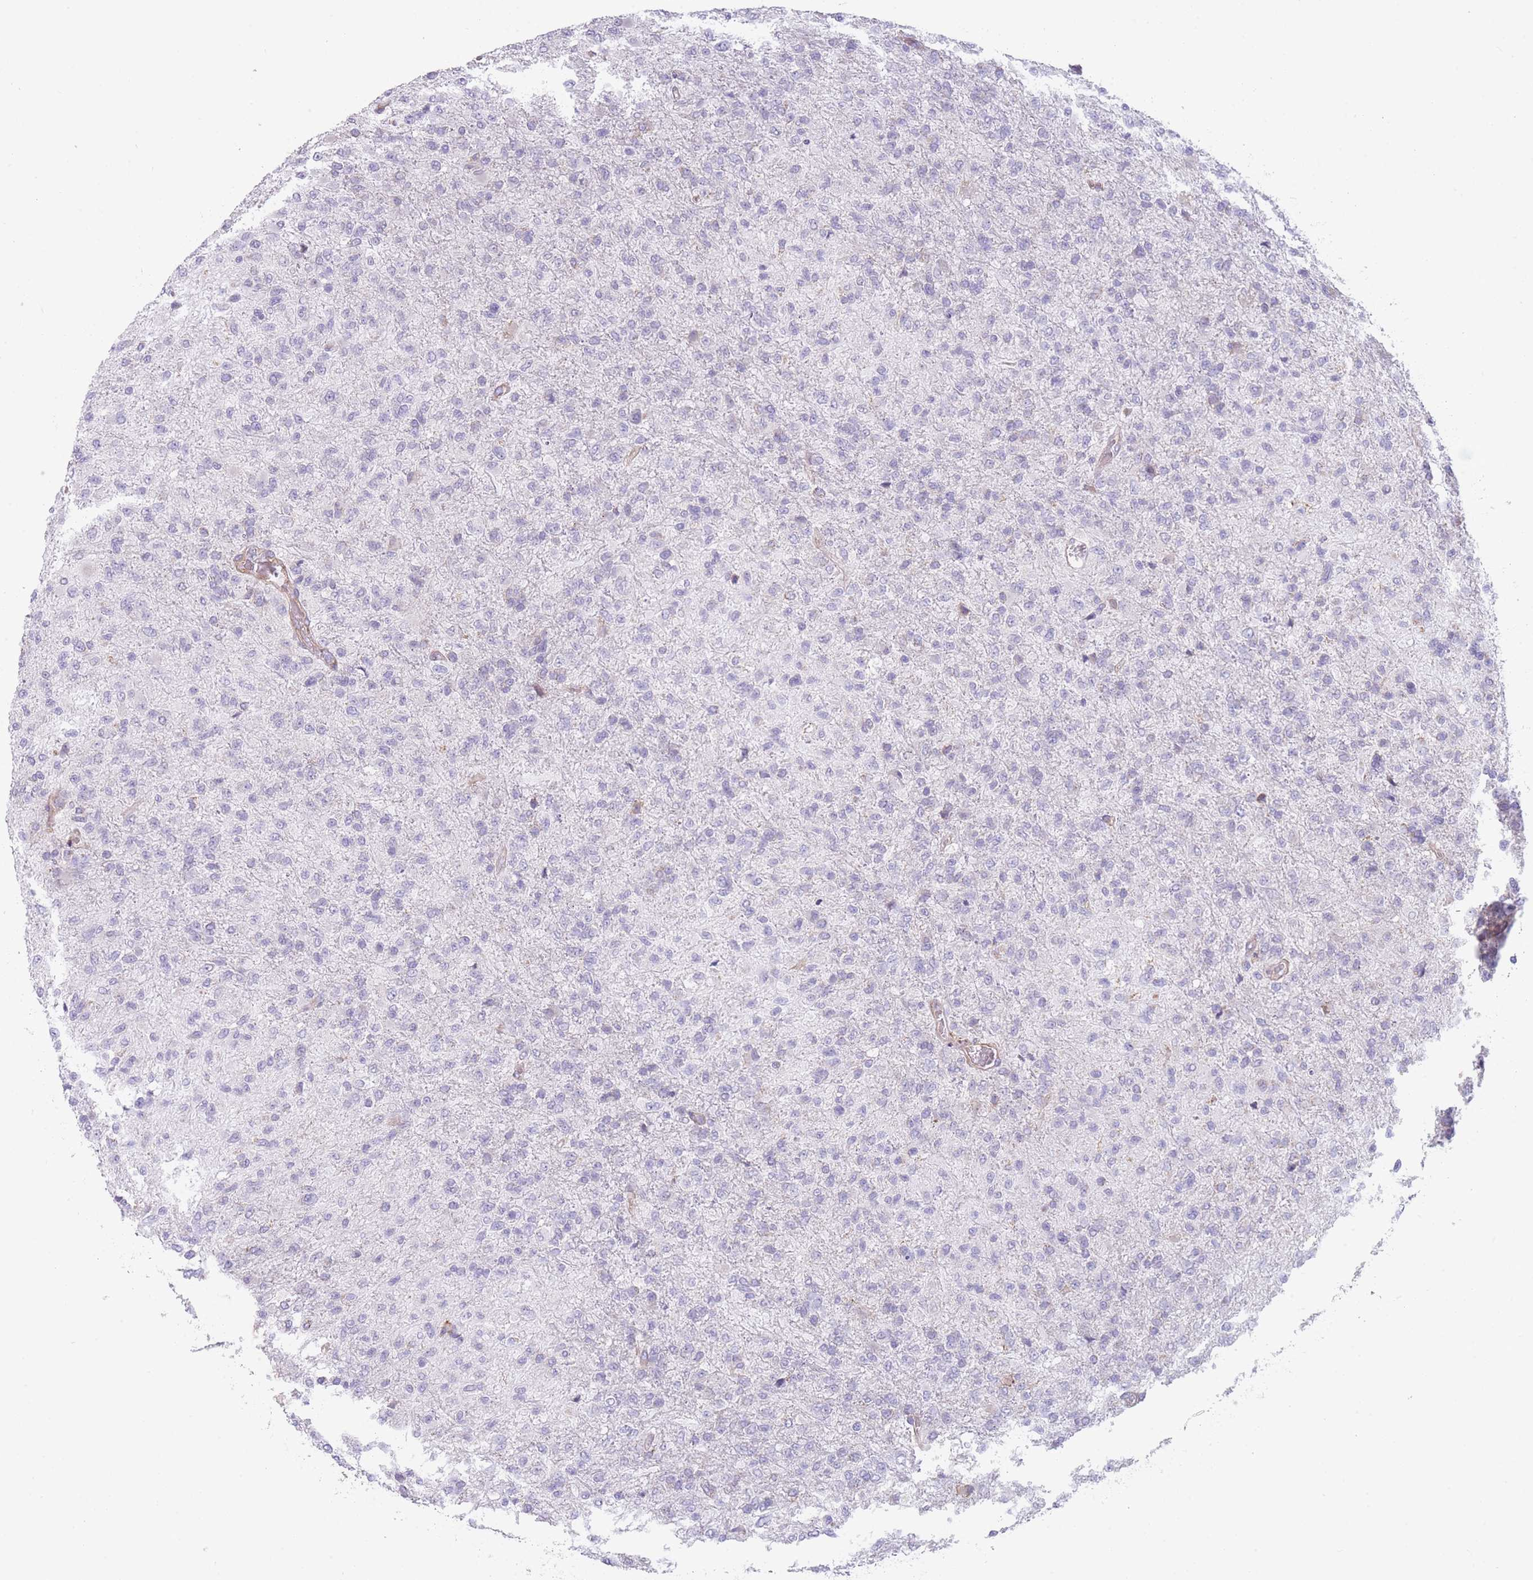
{"staining": {"intensity": "negative", "quantity": "none", "location": "none"}, "tissue": "glioma", "cell_type": "Tumor cells", "image_type": "cancer", "snomed": [{"axis": "morphology", "description": "Glioma, malignant, High grade"}, {"axis": "topography", "description": "Brain"}], "caption": "Tumor cells are negative for brown protein staining in malignant high-grade glioma. Brightfield microscopy of IHC stained with DAB (3,3'-diaminobenzidine) (brown) and hematoxylin (blue), captured at high magnification.", "gene": "SMPD4", "patient": {"sex": "female", "age": 74}}